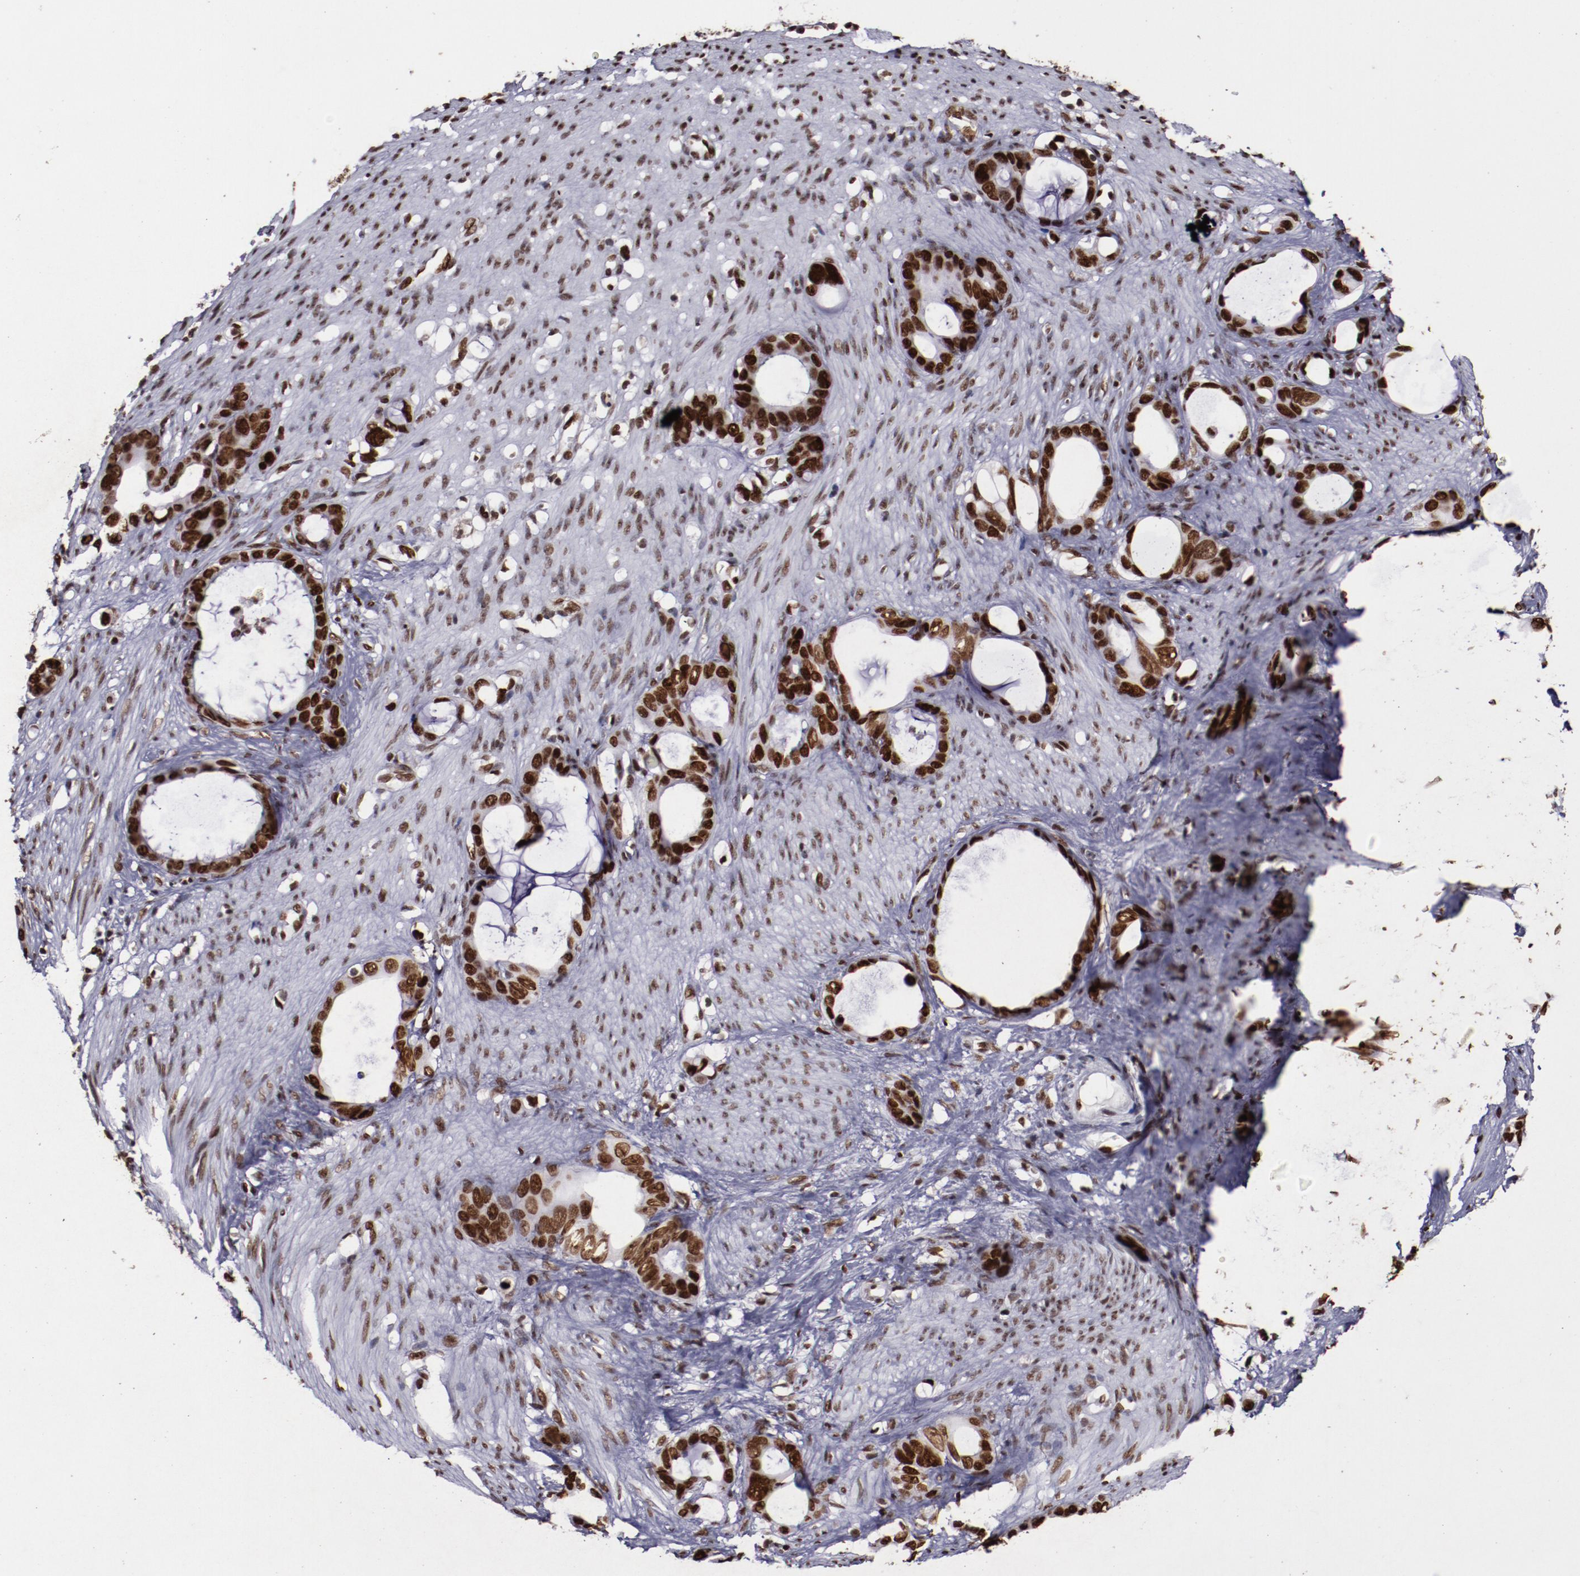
{"staining": {"intensity": "strong", "quantity": ">75%", "location": "nuclear"}, "tissue": "stomach cancer", "cell_type": "Tumor cells", "image_type": "cancer", "snomed": [{"axis": "morphology", "description": "Adenocarcinoma, NOS"}, {"axis": "topography", "description": "Stomach"}], "caption": "A high amount of strong nuclear expression is appreciated in about >75% of tumor cells in stomach adenocarcinoma tissue.", "gene": "APEX1", "patient": {"sex": "female", "age": 75}}